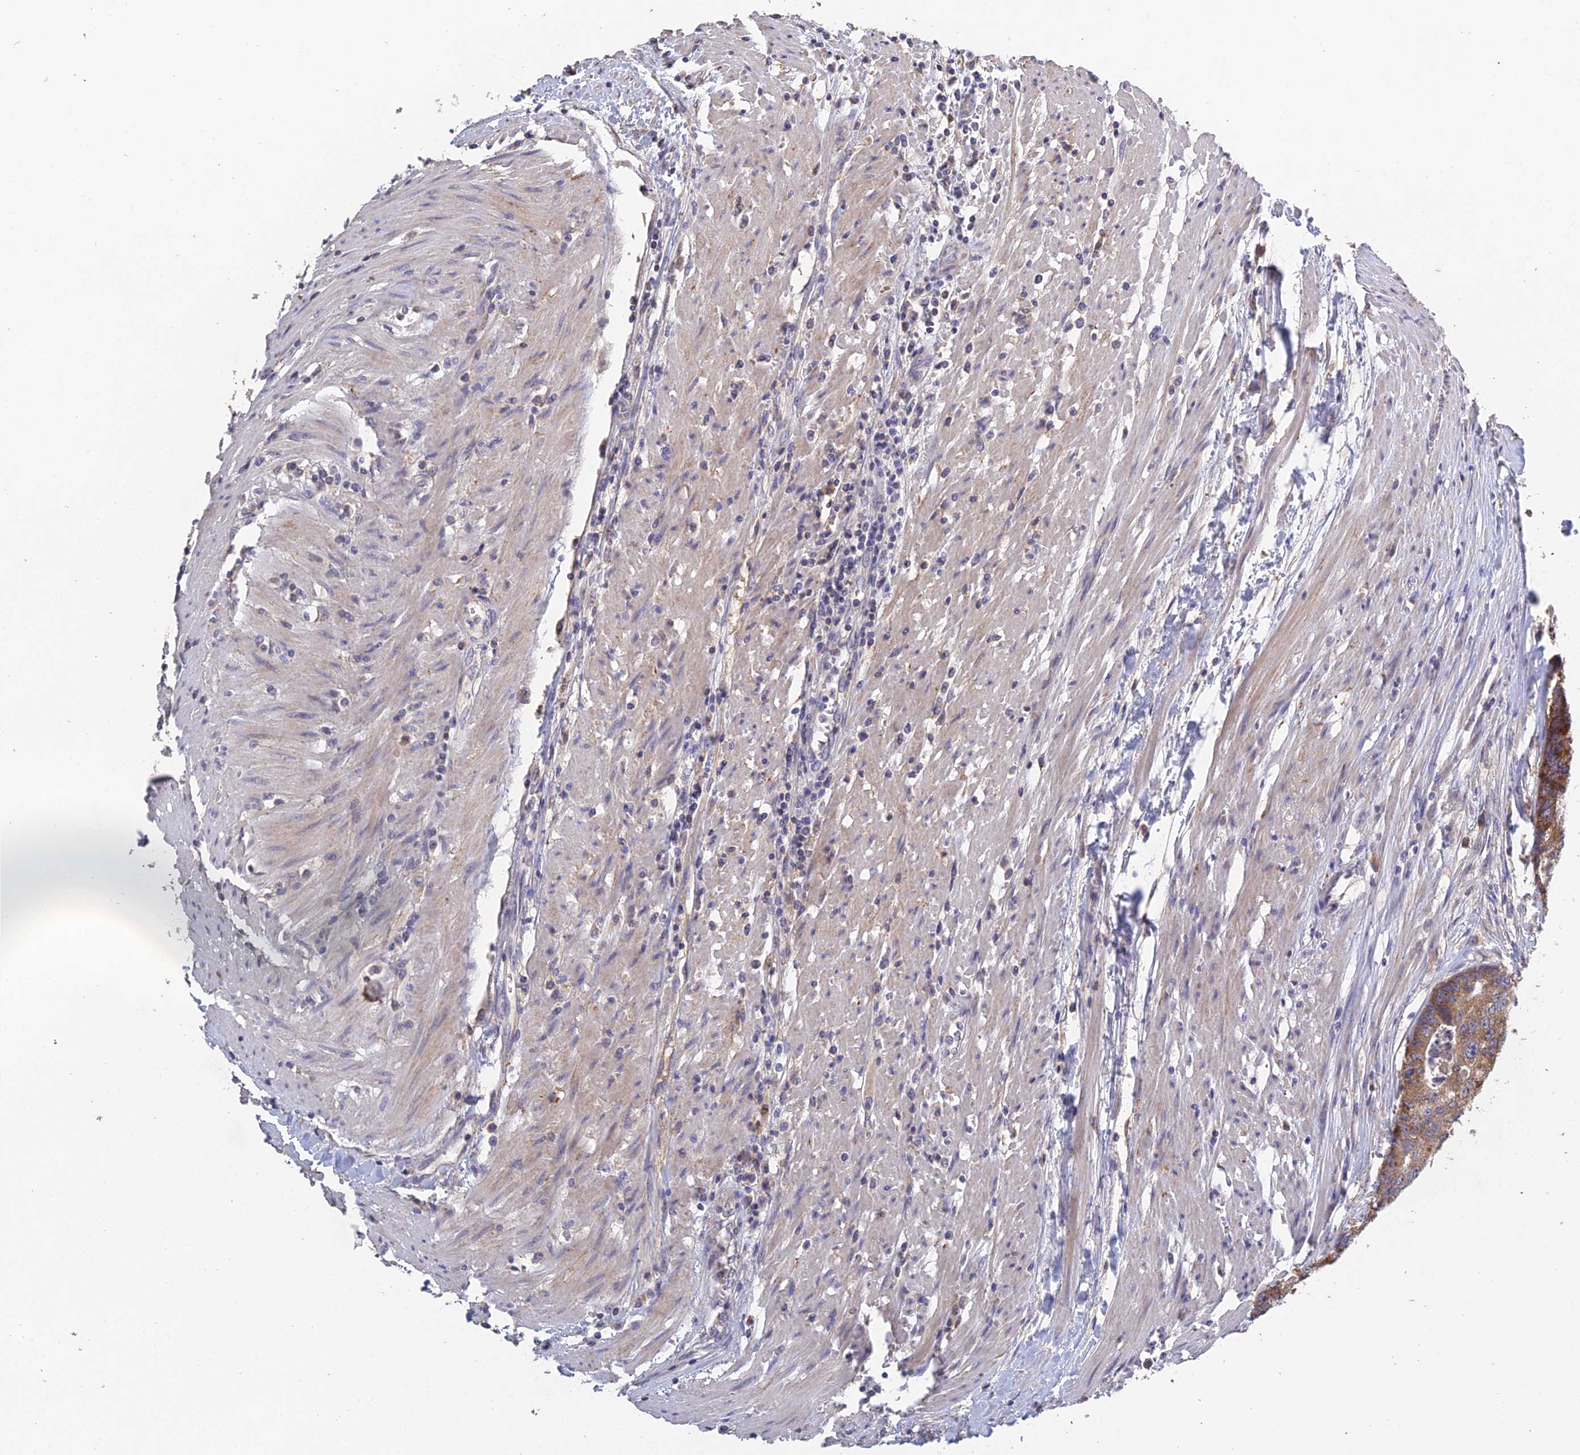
{"staining": {"intensity": "moderate", "quantity": ">75%", "location": "cytoplasmic/membranous"}, "tissue": "colorectal cancer", "cell_type": "Tumor cells", "image_type": "cancer", "snomed": [{"axis": "morphology", "description": "Adenocarcinoma, NOS"}, {"axis": "topography", "description": "Colon"}], "caption": "A photomicrograph of colorectal cancer stained for a protein demonstrates moderate cytoplasmic/membranous brown staining in tumor cells. (Brightfield microscopy of DAB IHC at high magnification).", "gene": "SLC39A13", "patient": {"sex": "female", "age": 67}}